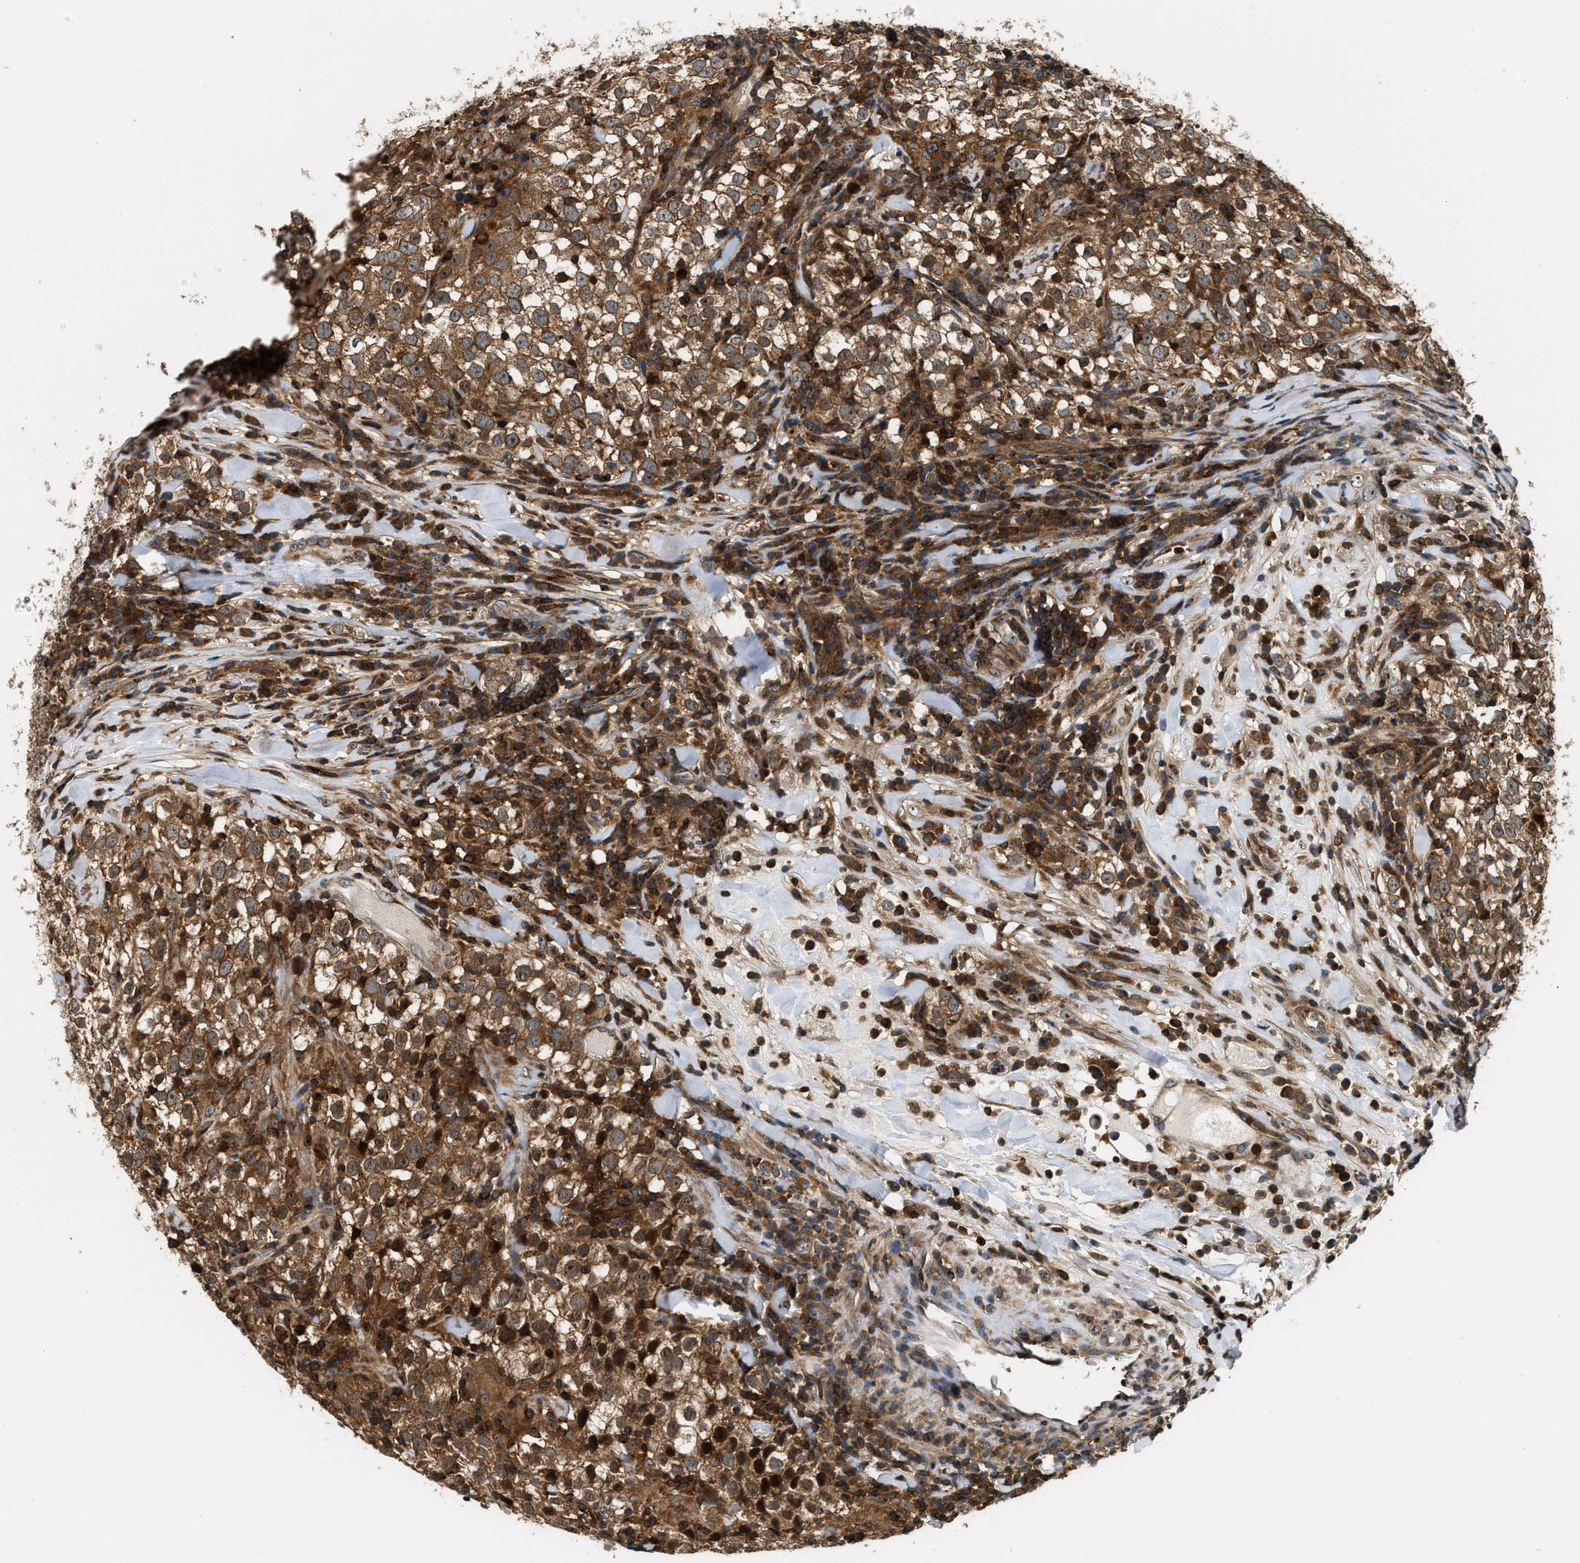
{"staining": {"intensity": "moderate", "quantity": ">75%", "location": "cytoplasmic/membranous,nuclear"}, "tissue": "testis cancer", "cell_type": "Tumor cells", "image_type": "cancer", "snomed": [{"axis": "morphology", "description": "Seminoma, NOS"}, {"axis": "morphology", "description": "Carcinoma, Embryonal, NOS"}, {"axis": "topography", "description": "Testis"}], "caption": "Immunohistochemistry (IHC) of human testis embryonal carcinoma displays medium levels of moderate cytoplasmic/membranous and nuclear staining in approximately >75% of tumor cells.", "gene": "SNX5", "patient": {"sex": "male", "age": 36}}